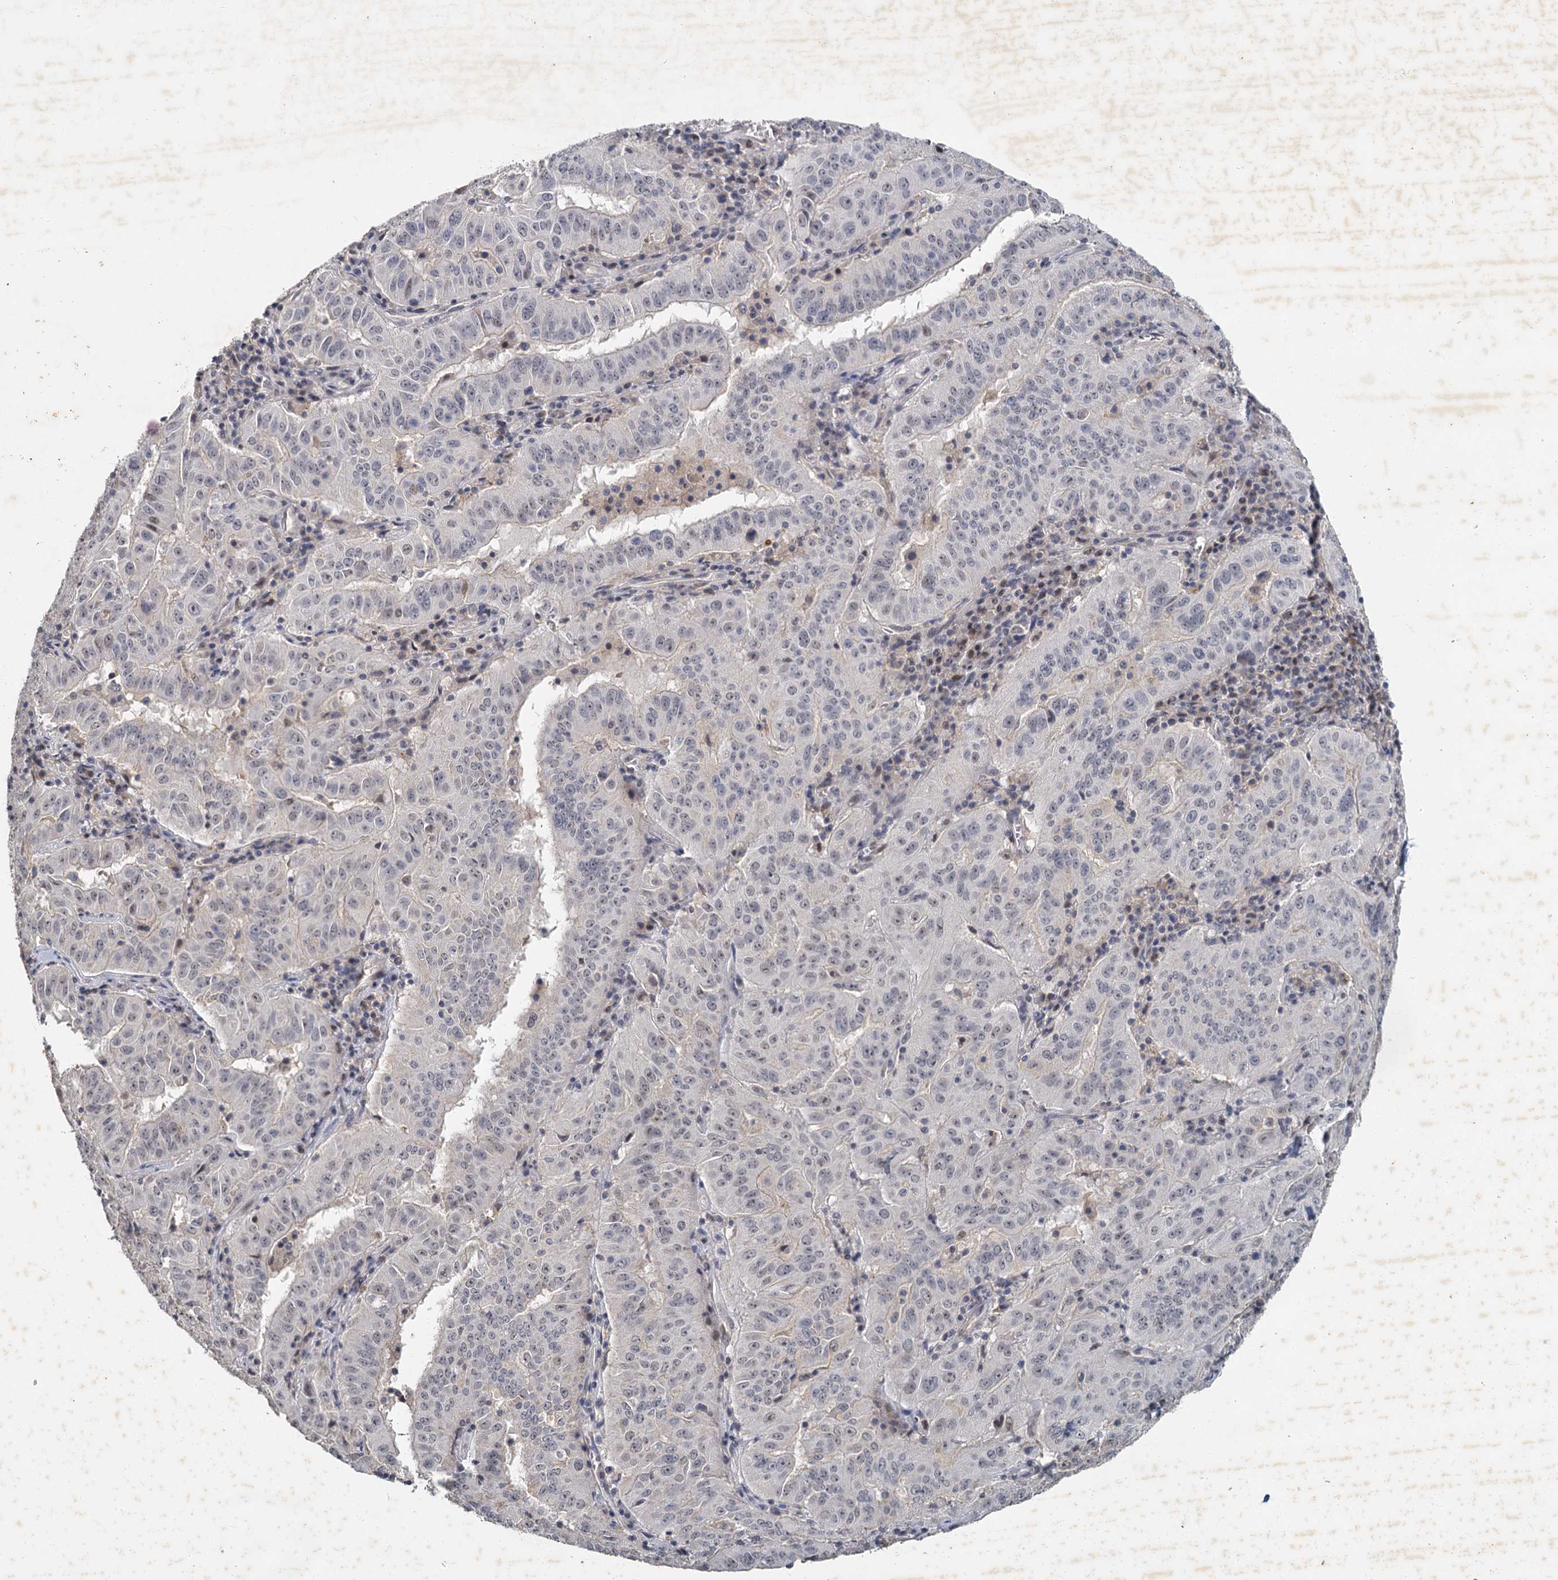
{"staining": {"intensity": "negative", "quantity": "none", "location": "none"}, "tissue": "pancreatic cancer", "cell_type": "Tumor cells", "image_type": "cancer", "snomed": [{"axis": "morphology", "description": "Adenocarcinoma, NOS"}, {"axis": "topography", "description": "Pancreas"}], "caption": "The micrograph exhibits no staining of tumor cells in adenocarcinoma (pancreatic).", "gene": "MUCL1", "patient": {"sex": "male", "age": 63}}